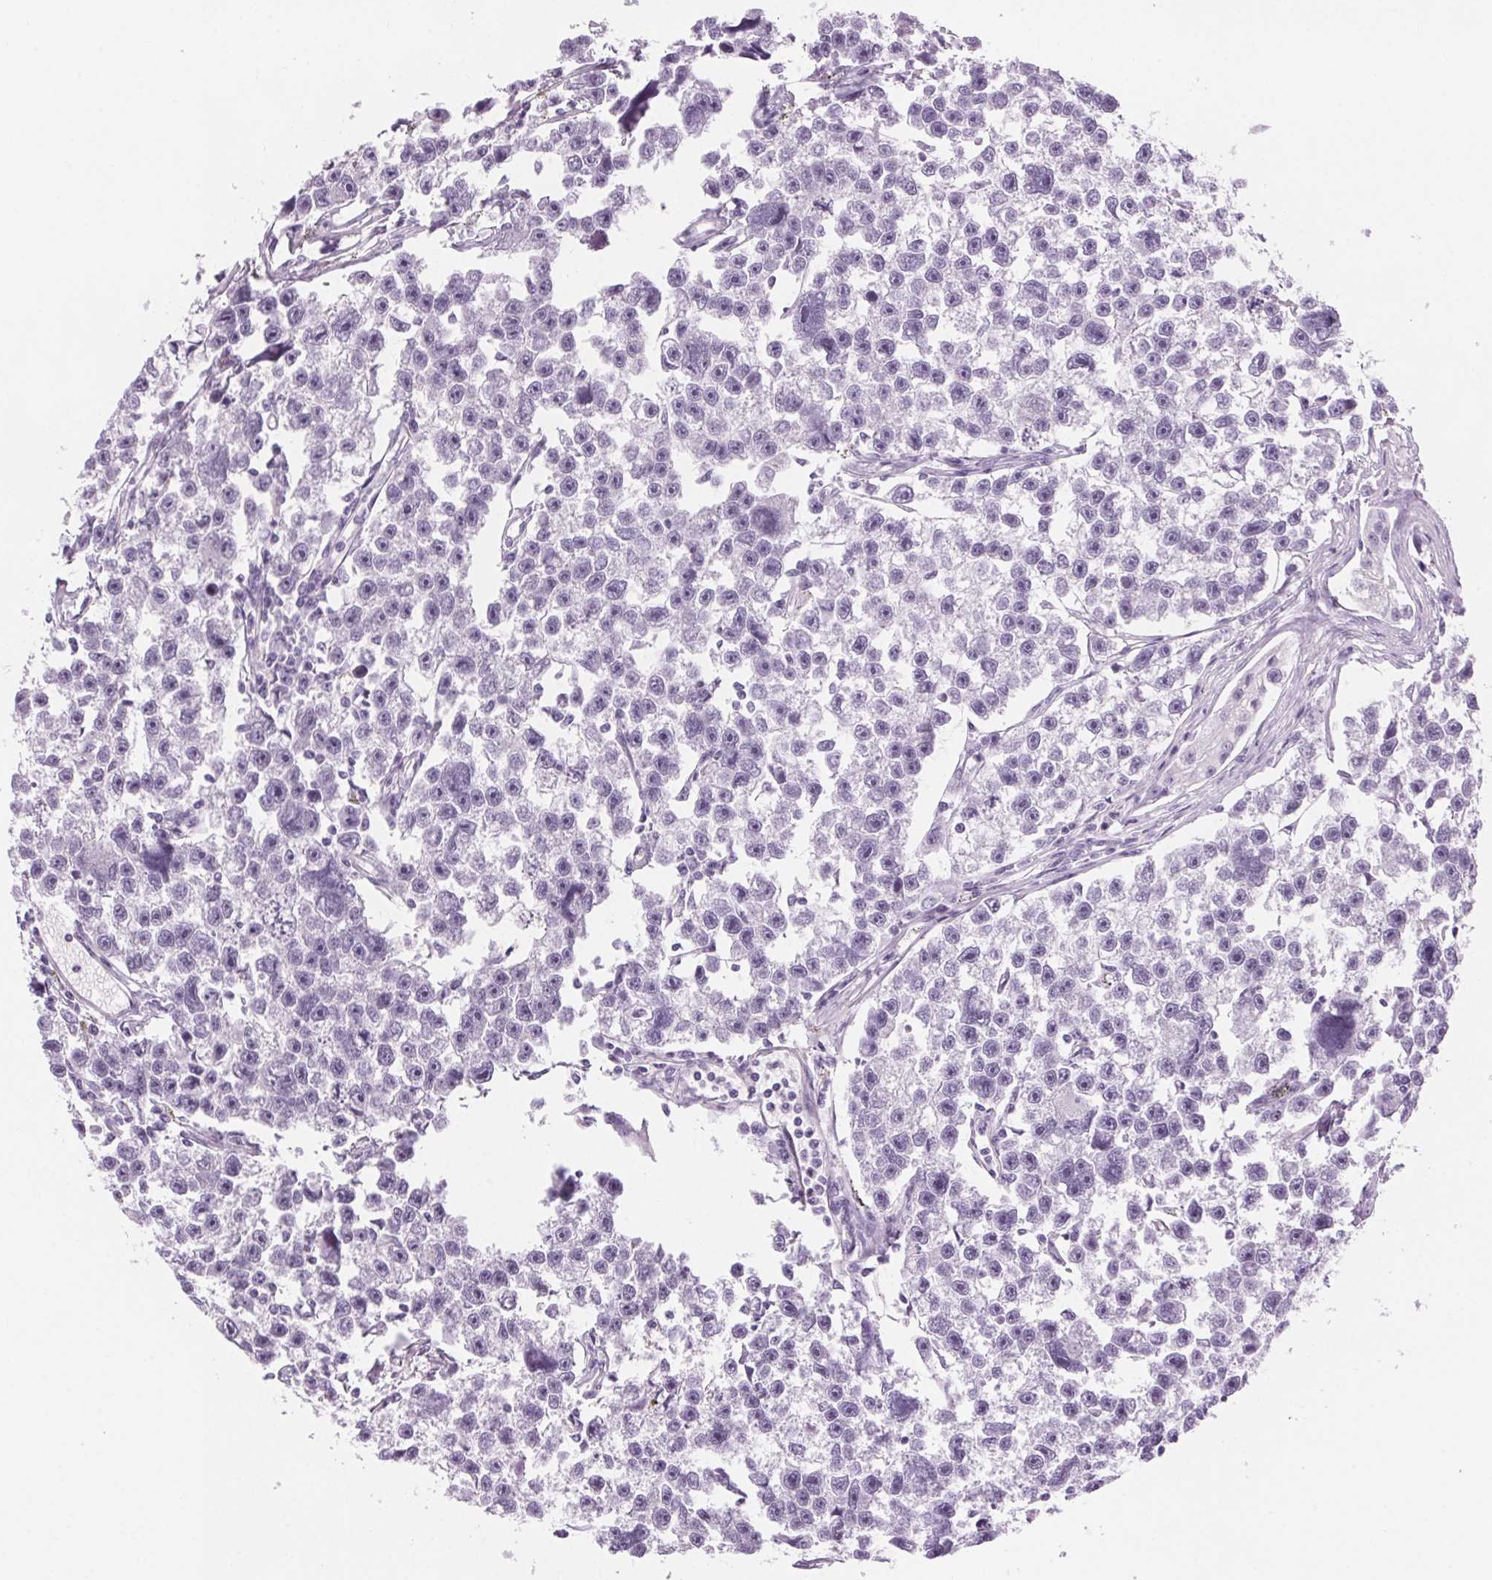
{"staining": {"intensity": "negative", "quantity": "none", "location": "none"}, "tissue": "testis cancer", "cell_type": "Tumor cells", "image_type": "cancer", "snomed": [{"axis": "morphology", "description": "Seminoma, NOS"}, {"axis": "topography", "description": "Testis"}], "caption": "Micrograph shows no significant protein expression in tumor cells of testis cancer (seminoma).", "gene": "SLC6A19", "patient": {"sex": "male", "age": 26}}